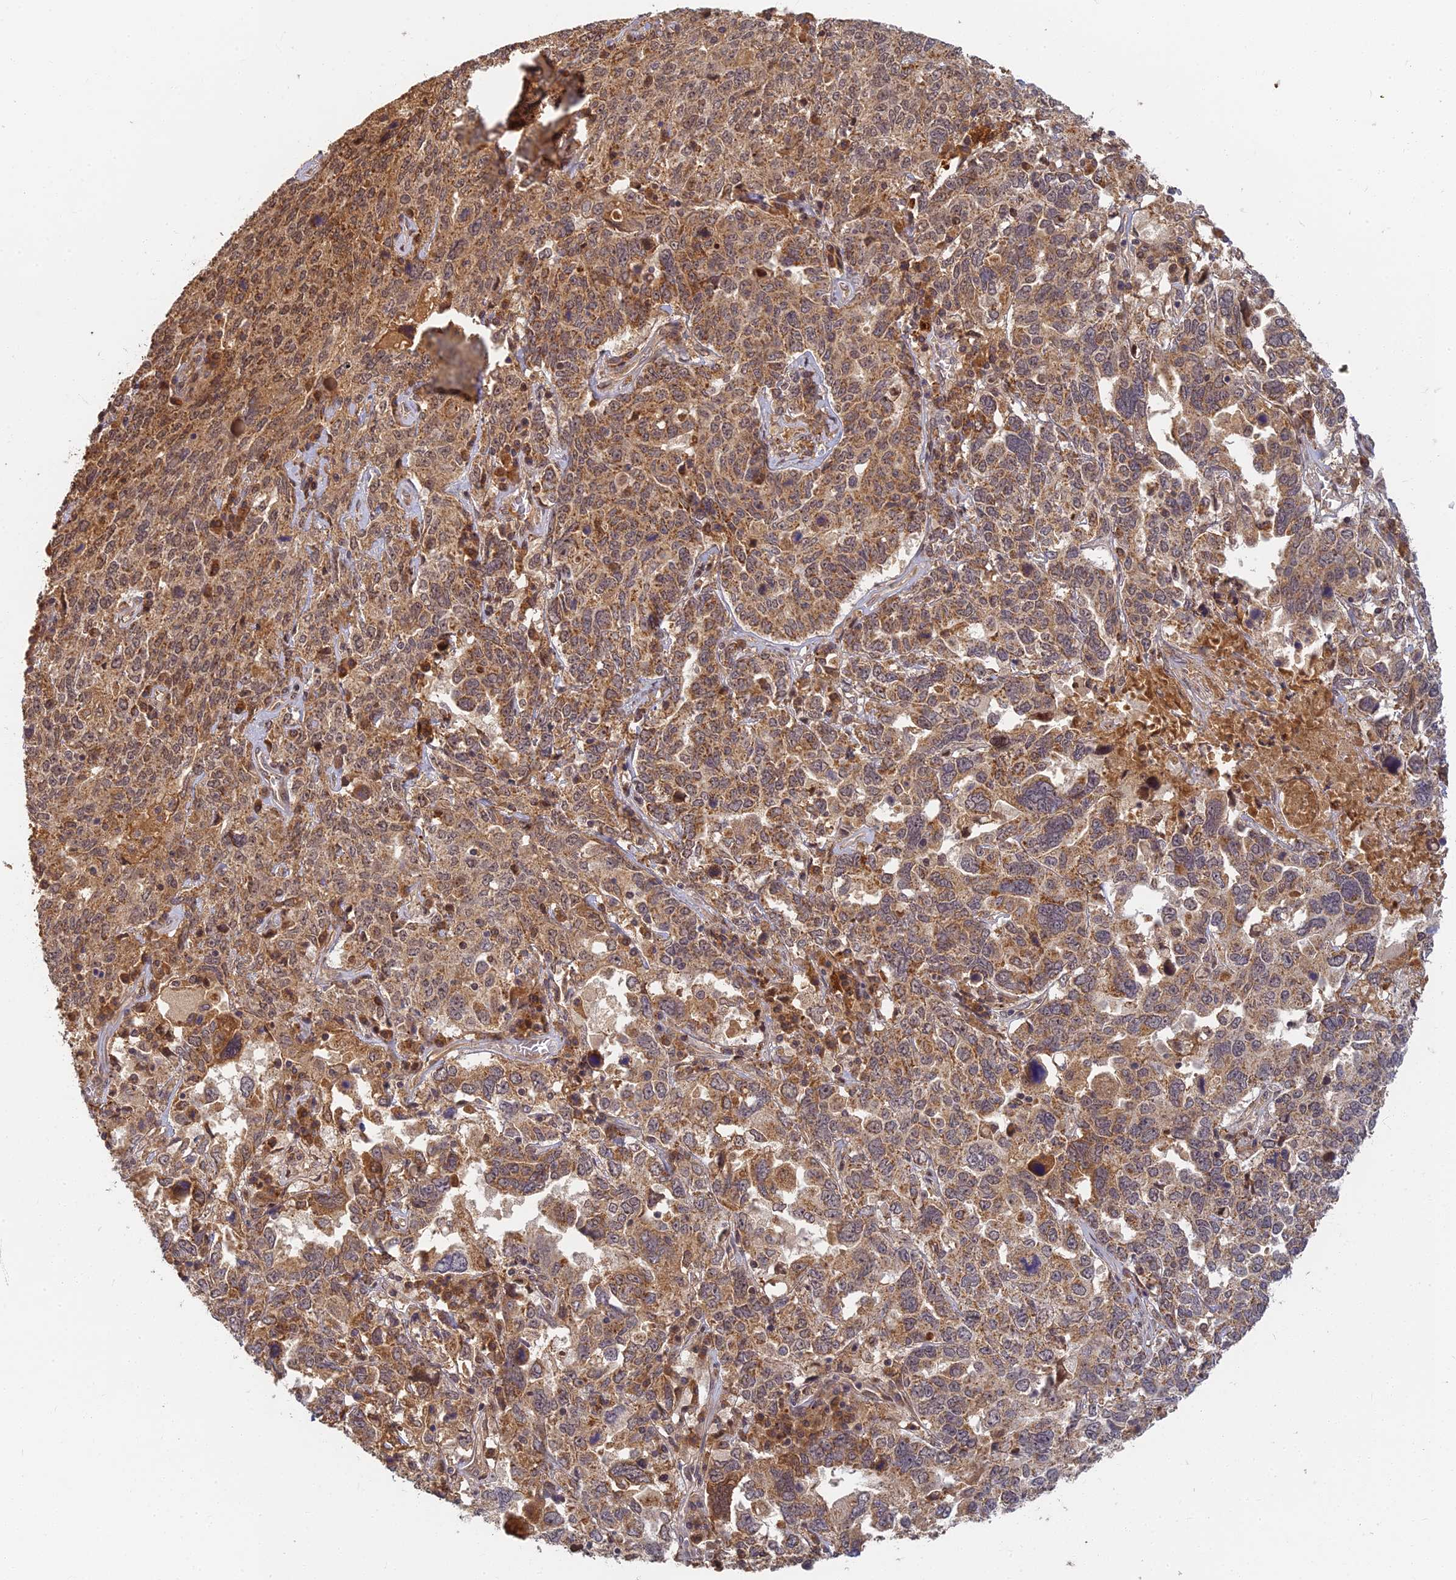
{"staining": {"intensity": "moderate", "quantity": ">75%", "location": "cytoplasmic/membranous"}, "tissue": "ovarian cancer", "cell_type": "Tumor cells", "image_type": "cancer", "snomed": [{"axis": "morphology", "description": "Carcinoma, endometroid"}, {"axis": "topography", "description": "Ovary"}], "caption": "This photomicrograph reveals ovarian cancer (endometroid carcinoma) stained with immunohistochemistry to label a protein in brown. The cytoplasmic/membranous of tumor cells show moderate positivity for the protein. Nuclei are counter-stained blue.", "gene": "RGL3", "patient": {"sex": "female", "age": 62}}